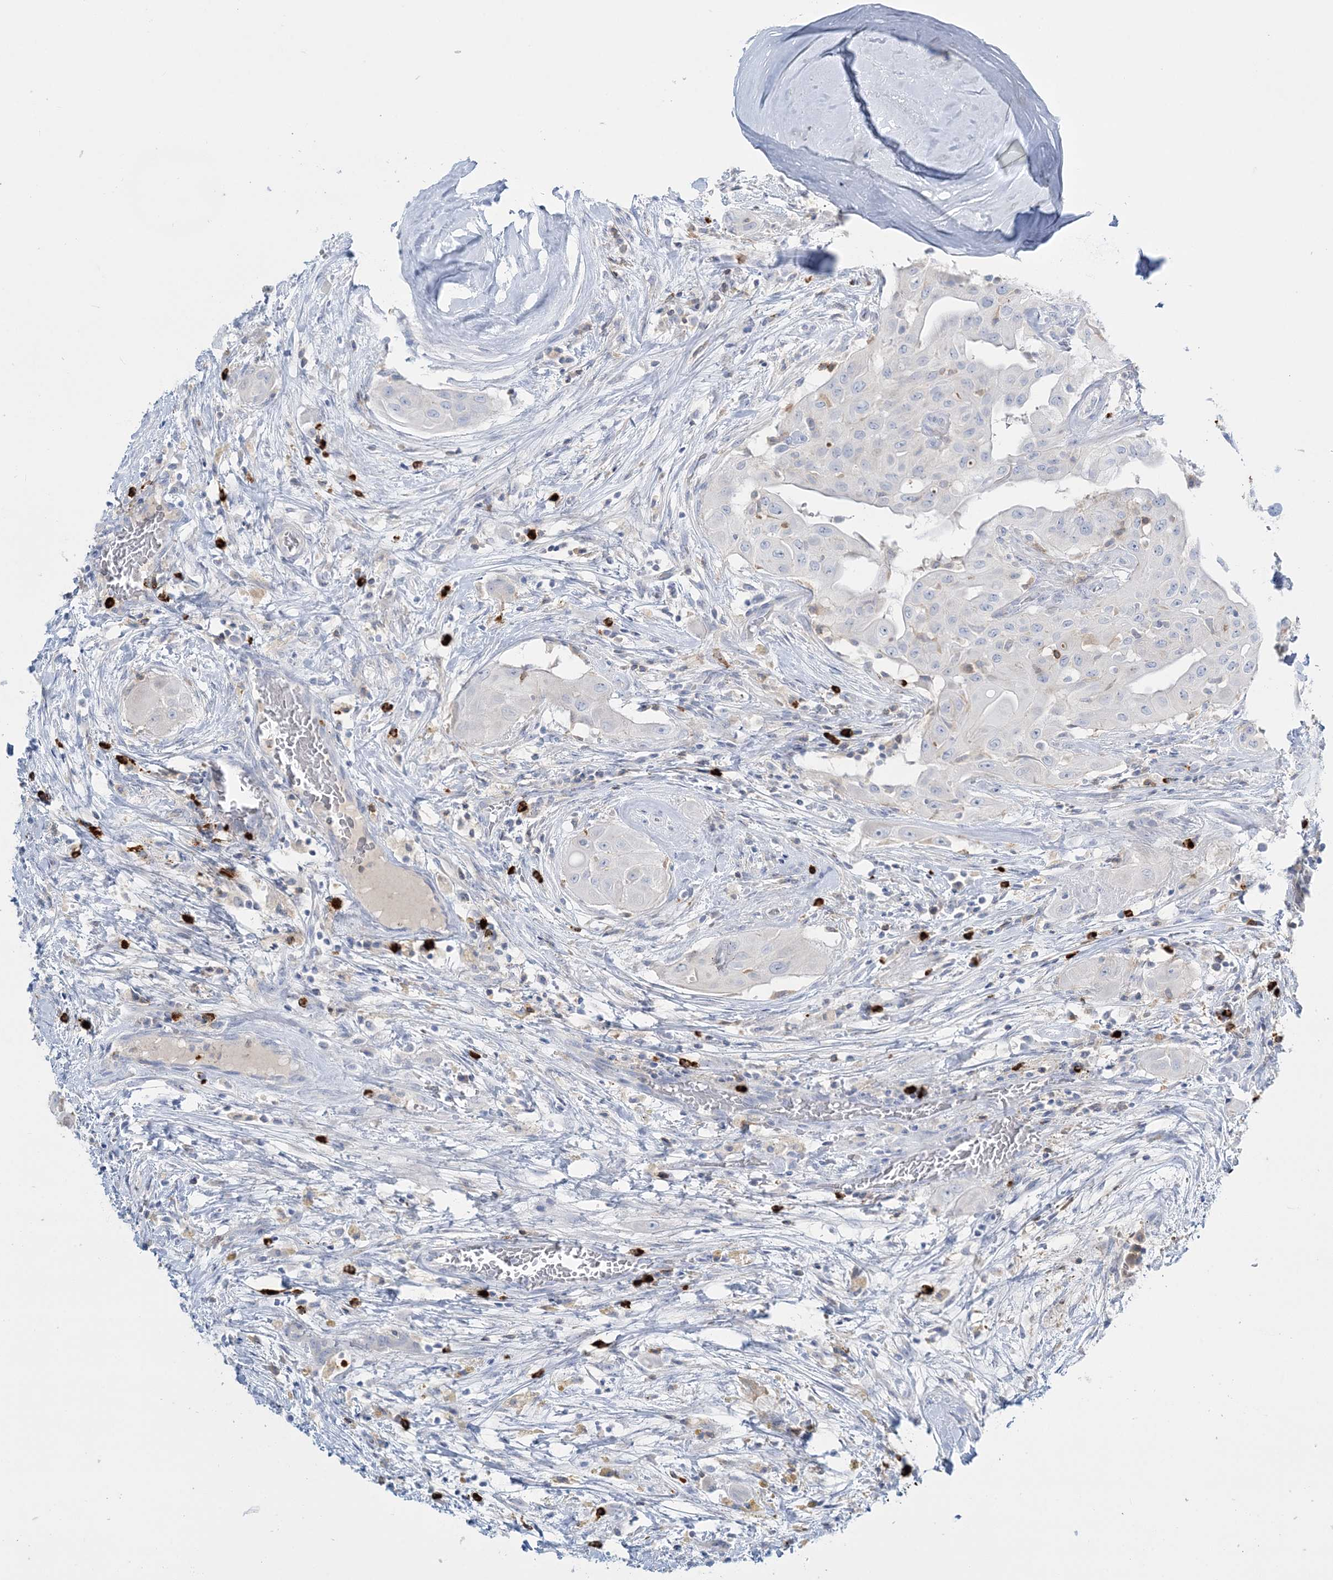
{"staining": {"intensity": "negative", "quantity": "none", "location": "none"}, "tissue": "thyroid cancer", "cell_type": "Tumor cells", "image_type": "cancer", "snomed": [{"axis": "morphology", "description": "Papillary adenocarcinoma, NOS"}, {"axis": "topography", "description": "Thyroid gland"}], "caption": "Image shows no protein staining in tumor cells of thyroid papillary adenocarcinoma tissue. The staining is performed using DAB (3,3'-diaminobenzidine) brown chromogen with nuclei counter-stained in using hematoxylin.", "gene": "WDSUB1", "patient": {"sex": "female", "age": 59}}